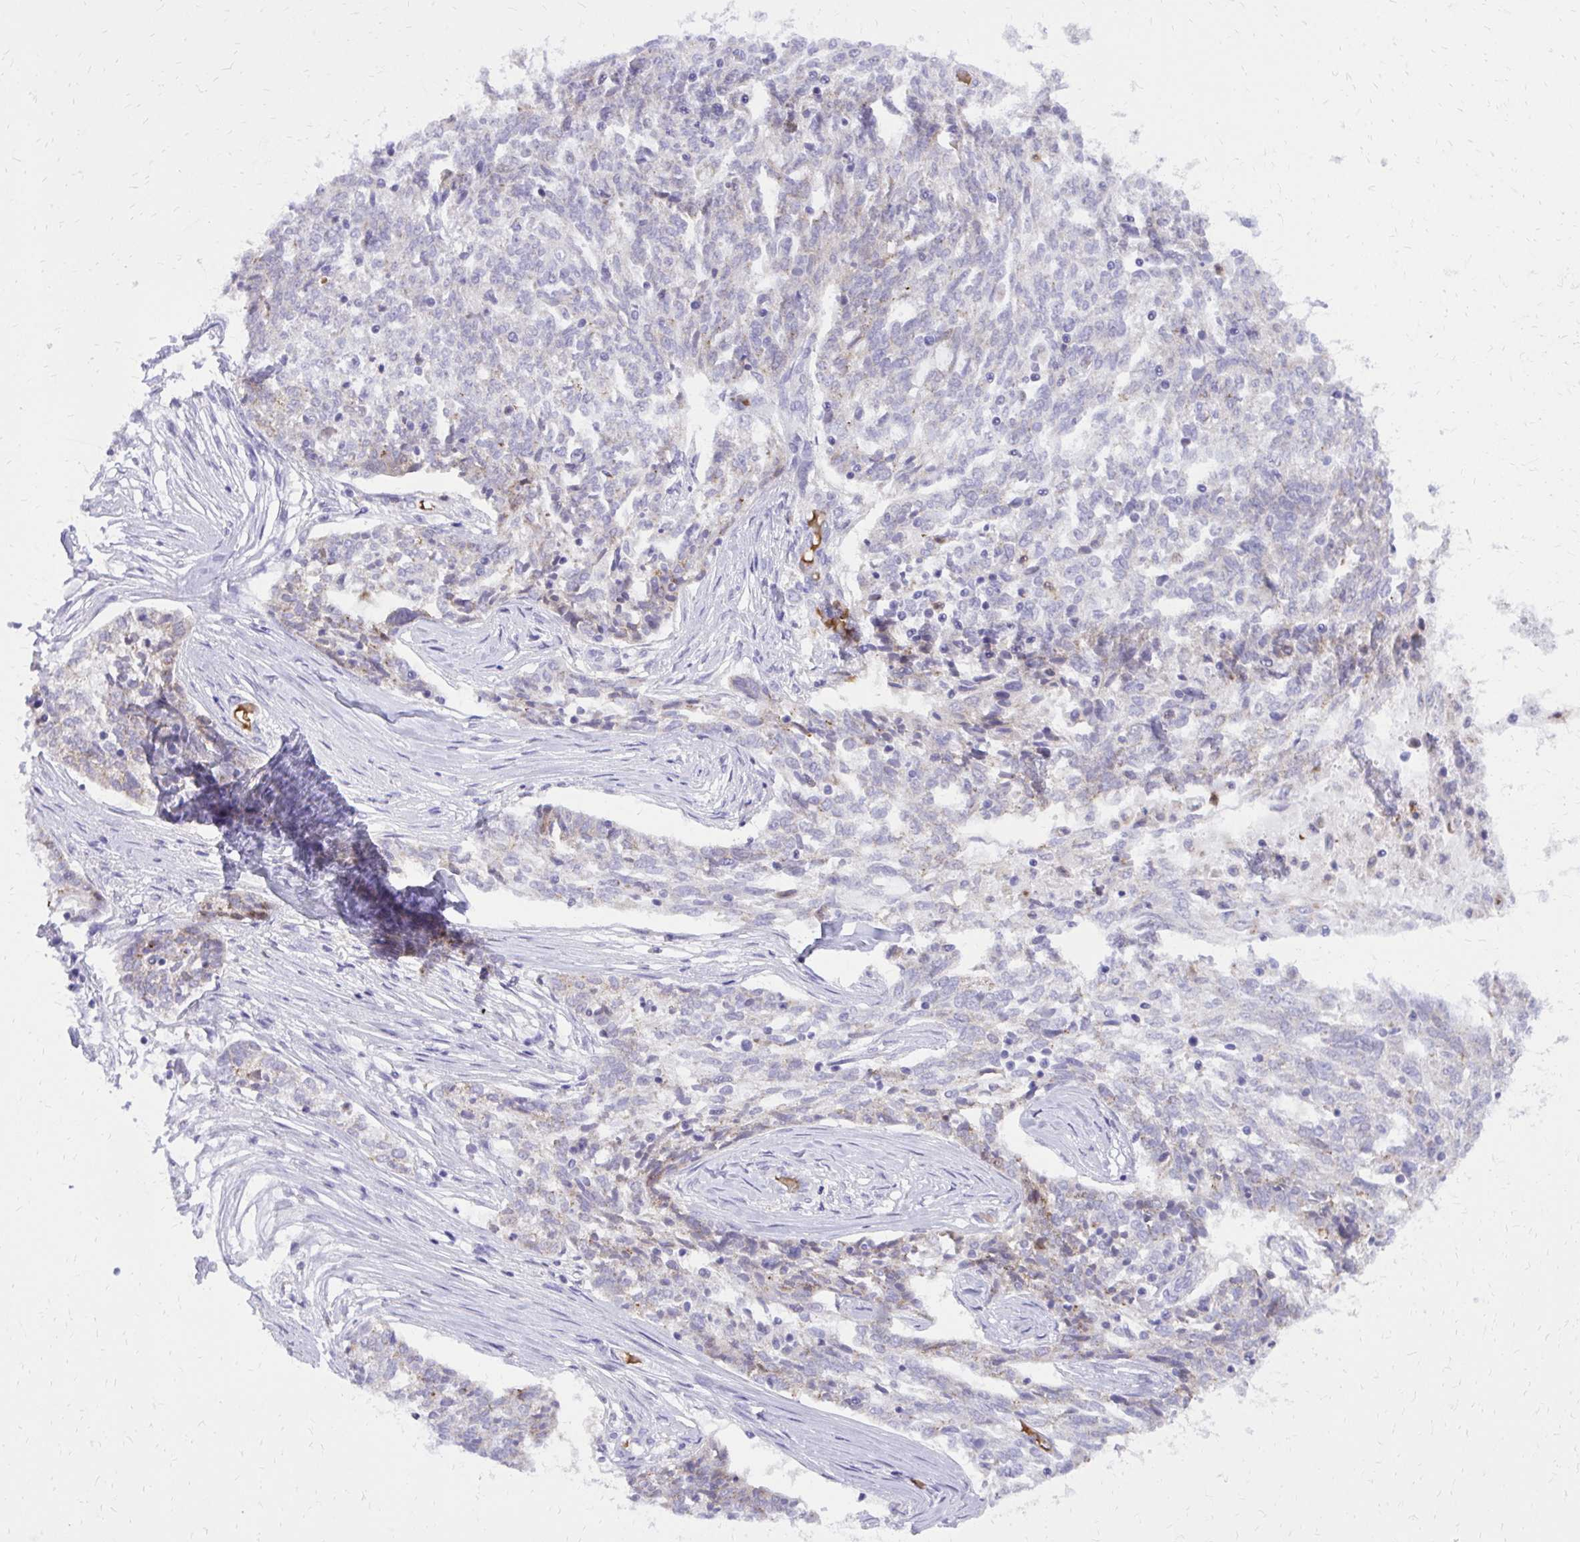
{"staining": {"intensity": "negative", "quantity": "none", "location": "none"}, "tissue": "ovarian cancer", "cell_type": "Tumor cells", "image_type": "cancer", "snomed": [{"axis": "morphology", "description": "Cystadenocarcinoma, serous, NOS"}, {"axis": "topography", "description": "Ovary"}], "caption": "Immunohistochemistry of ovarian cancer (serous cystadenocarcinoma) reveals no staining in tumor cells.", "gene": "CAT", "patient": {"sex": "female", "age": 67}}